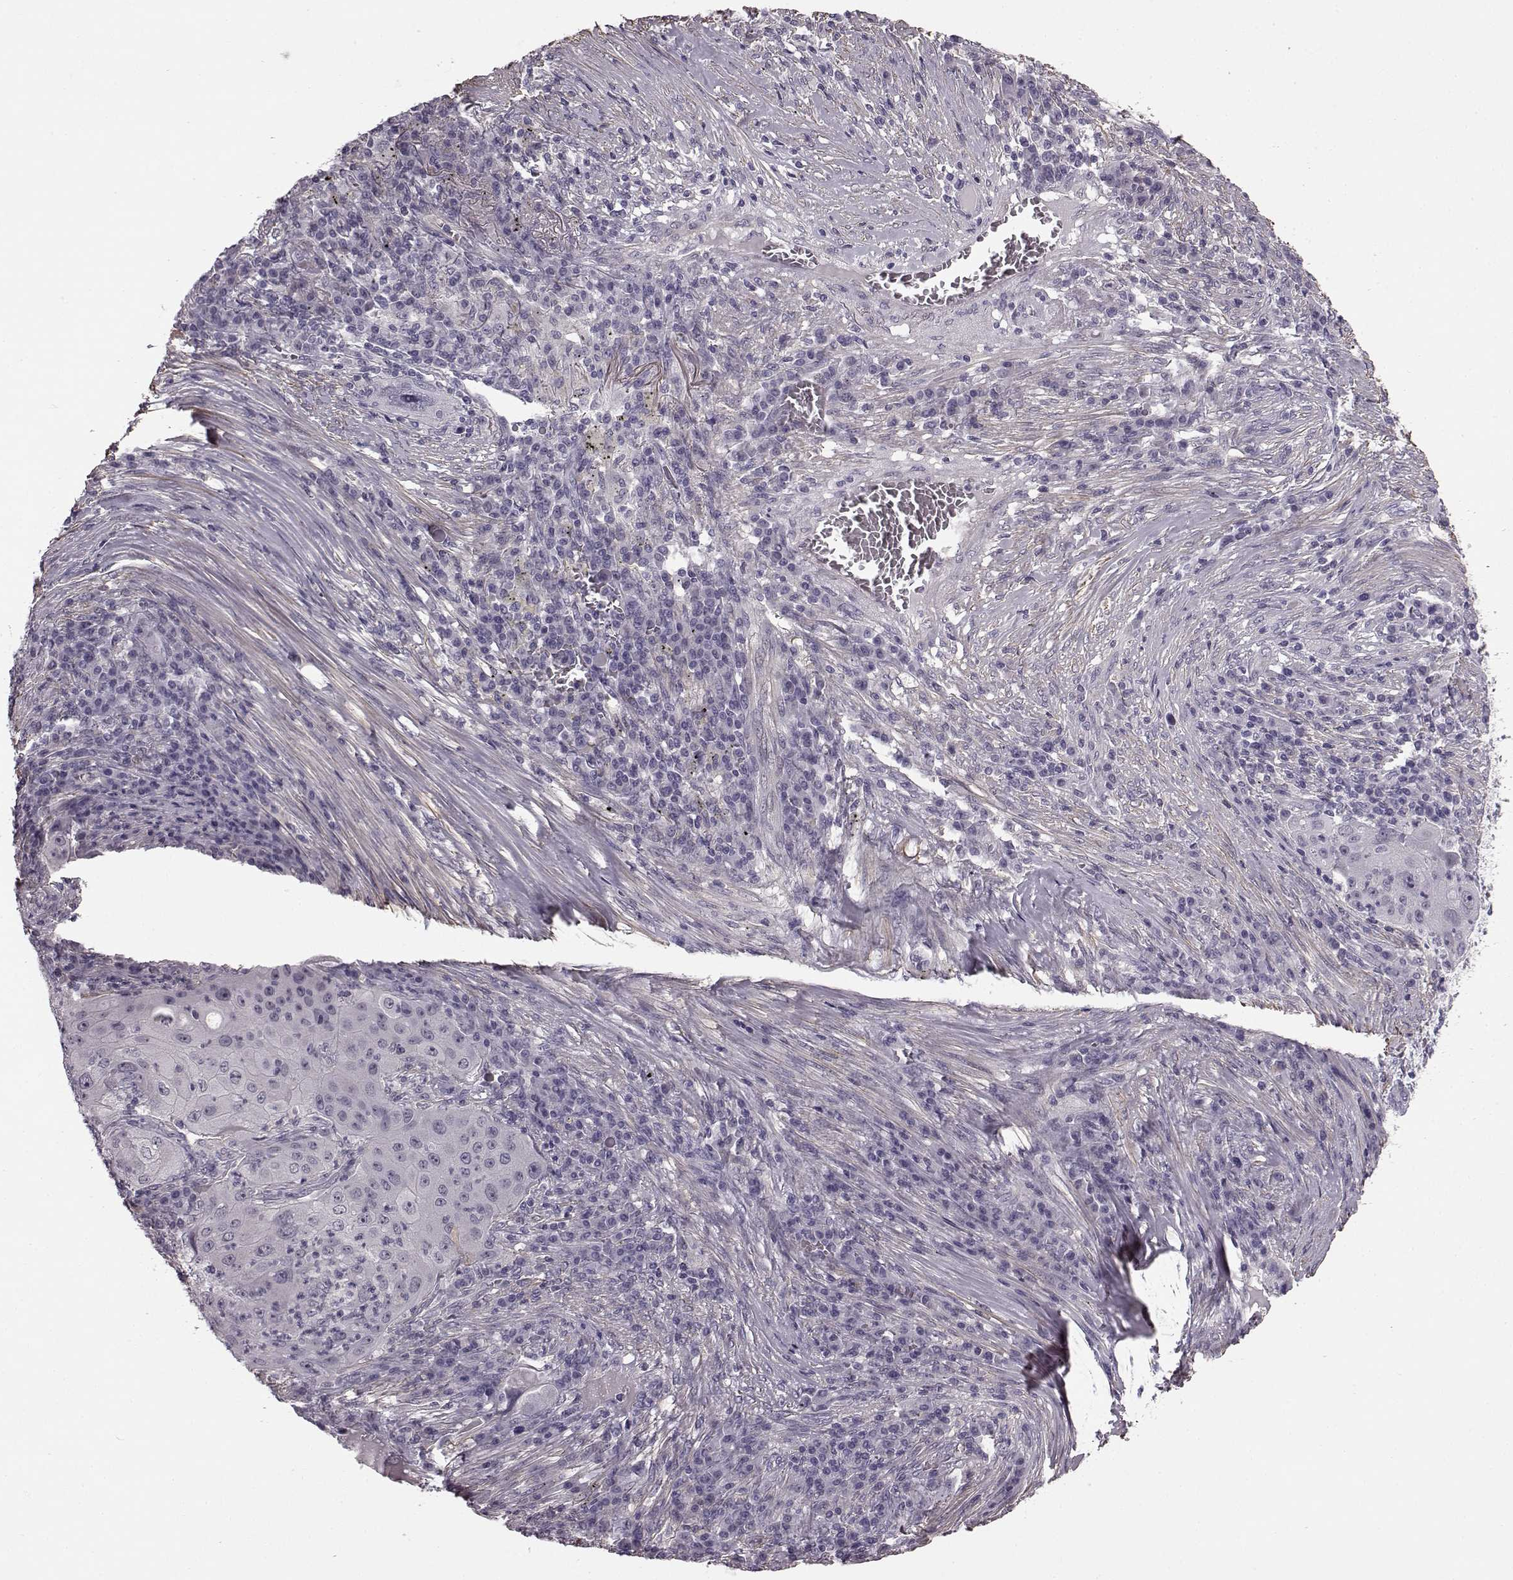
{"staining": {"intensity": "negative", "quantity": "none", "location": "none"}, "tissue": "lung cancer", "cell_type": "Tumor cells", "image_type": "cancer", "snomed": [{"axis": "morphology", "description": "Squamous cell carcinoma, NOS"}, {"axis": "topography", "description": "Lung"}], "caption": "The image shows no significant positivity in tumor cells of lung squamous cell carcinoma.", "gene": "SLCO3A1", "patient": {"sex": "female", "age": 59}}